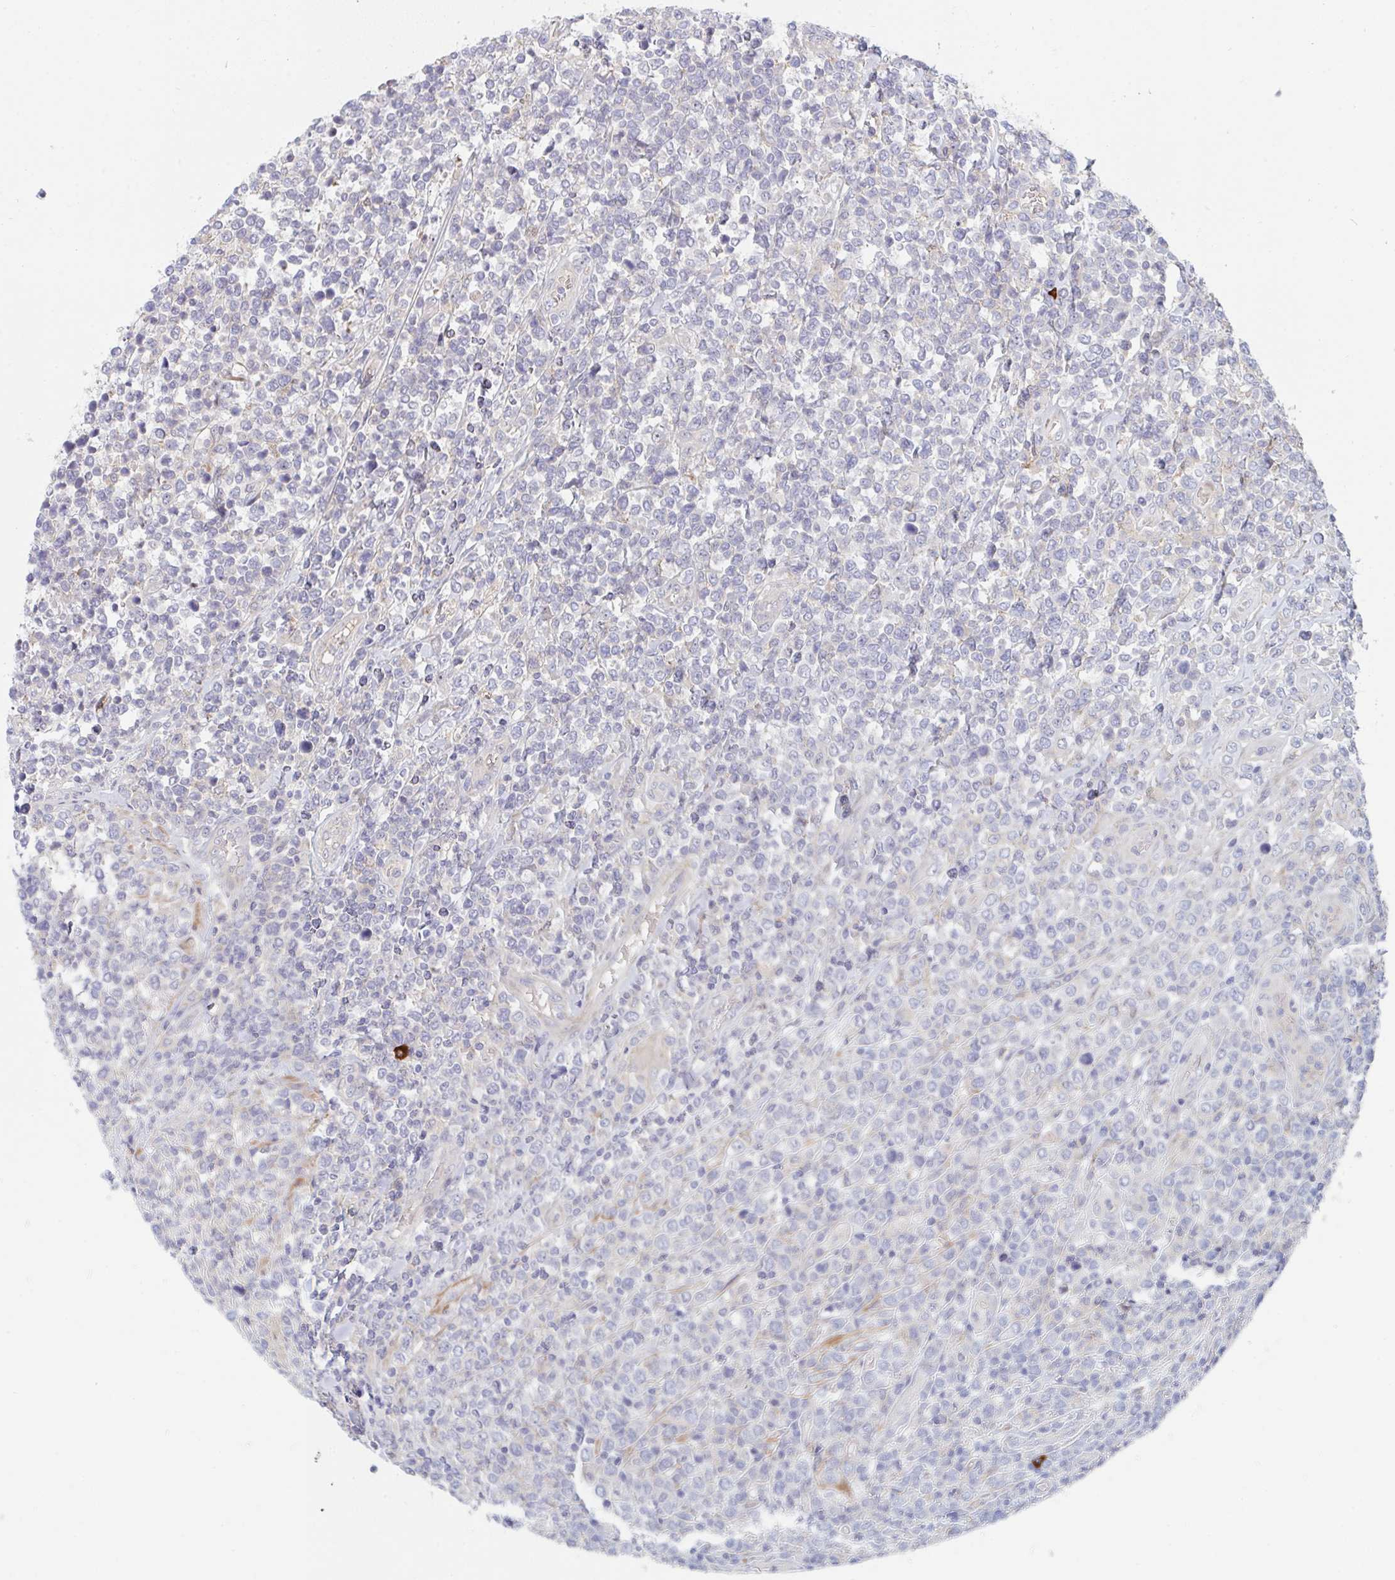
{"staining": {"intensity": "negative", "quantity": "none", "location": "none"}, "tissue": "lymphoma", "cell_type": "Tumor cells", "image_type": "cancer", "snomed": [{"axis": "morphology", "description": "Malignant lymphoma, non-Hodgkin's type, High grade"}, {"axis": "topography", "description": "Soft tissue"}], "caption": "High-grade malignant lymphoma, non-Hodgkin's type stained for a protein using IHC displays no positivity tumor cells.", "gene": "TNFSF4", "patient": {"sex": "female", "age": 56}}